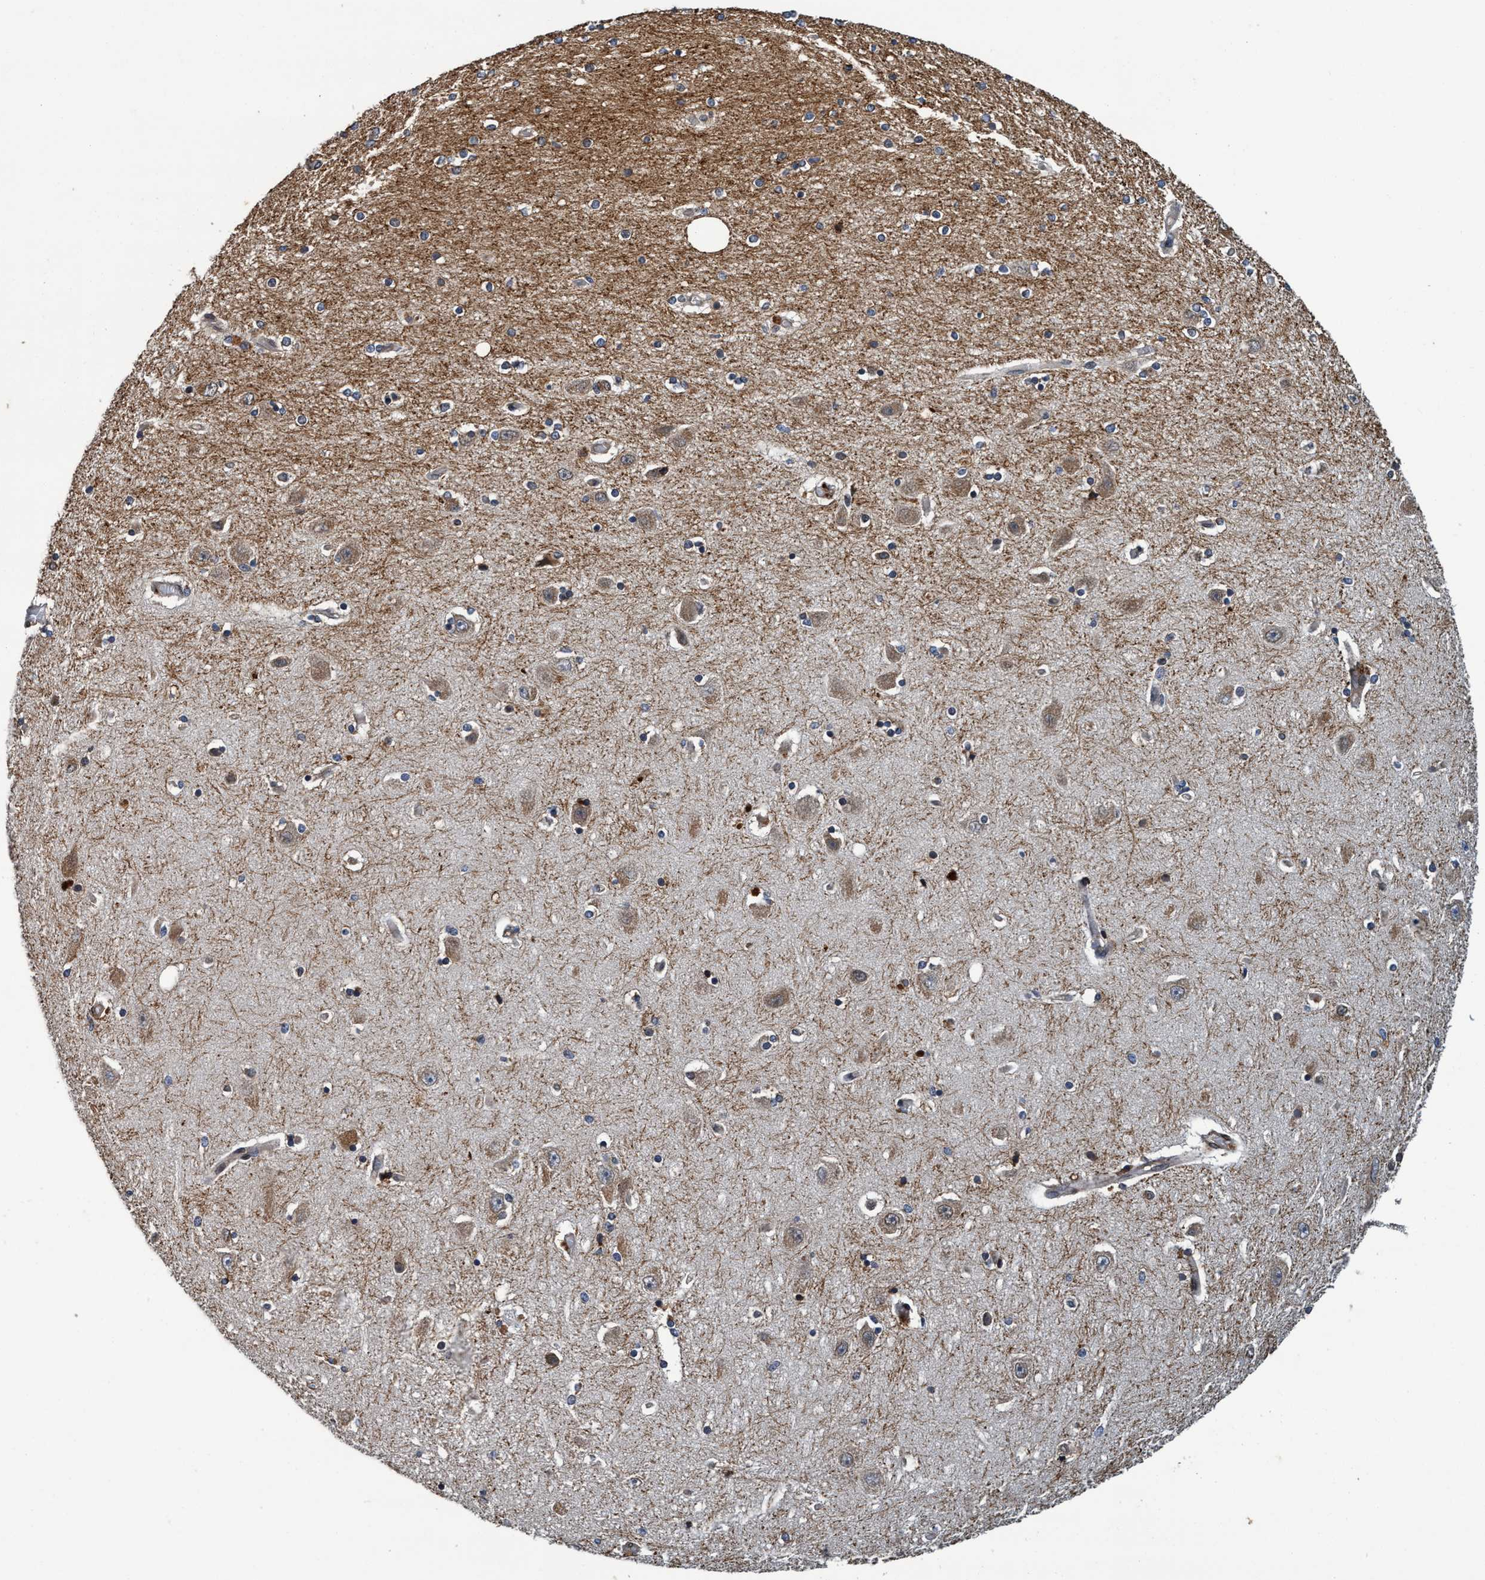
{"staining": {"intensity": "weak", "quantity": "25%-75%", "location": "cytoplasmic/membranous"}, "tissue": "hippocampus", "cell_type": "Glial cells", "image_type": "normal", "snomed": [{"axis": "morphology", "description": "Normal tissue, NOS"}, {"axis": "topography", "description": "Hippocampus"}], "caption": "Hippocampus stained with immunohistochemistry (IHC) reveals weak cytoplasmic/membranous staining in about 25%-75% of glial cells. (DAB IHC, brown staining for protein, blue staining for nuclei).", "gene": "MACC1", "patient": {"sex": "female", "age": 54}}